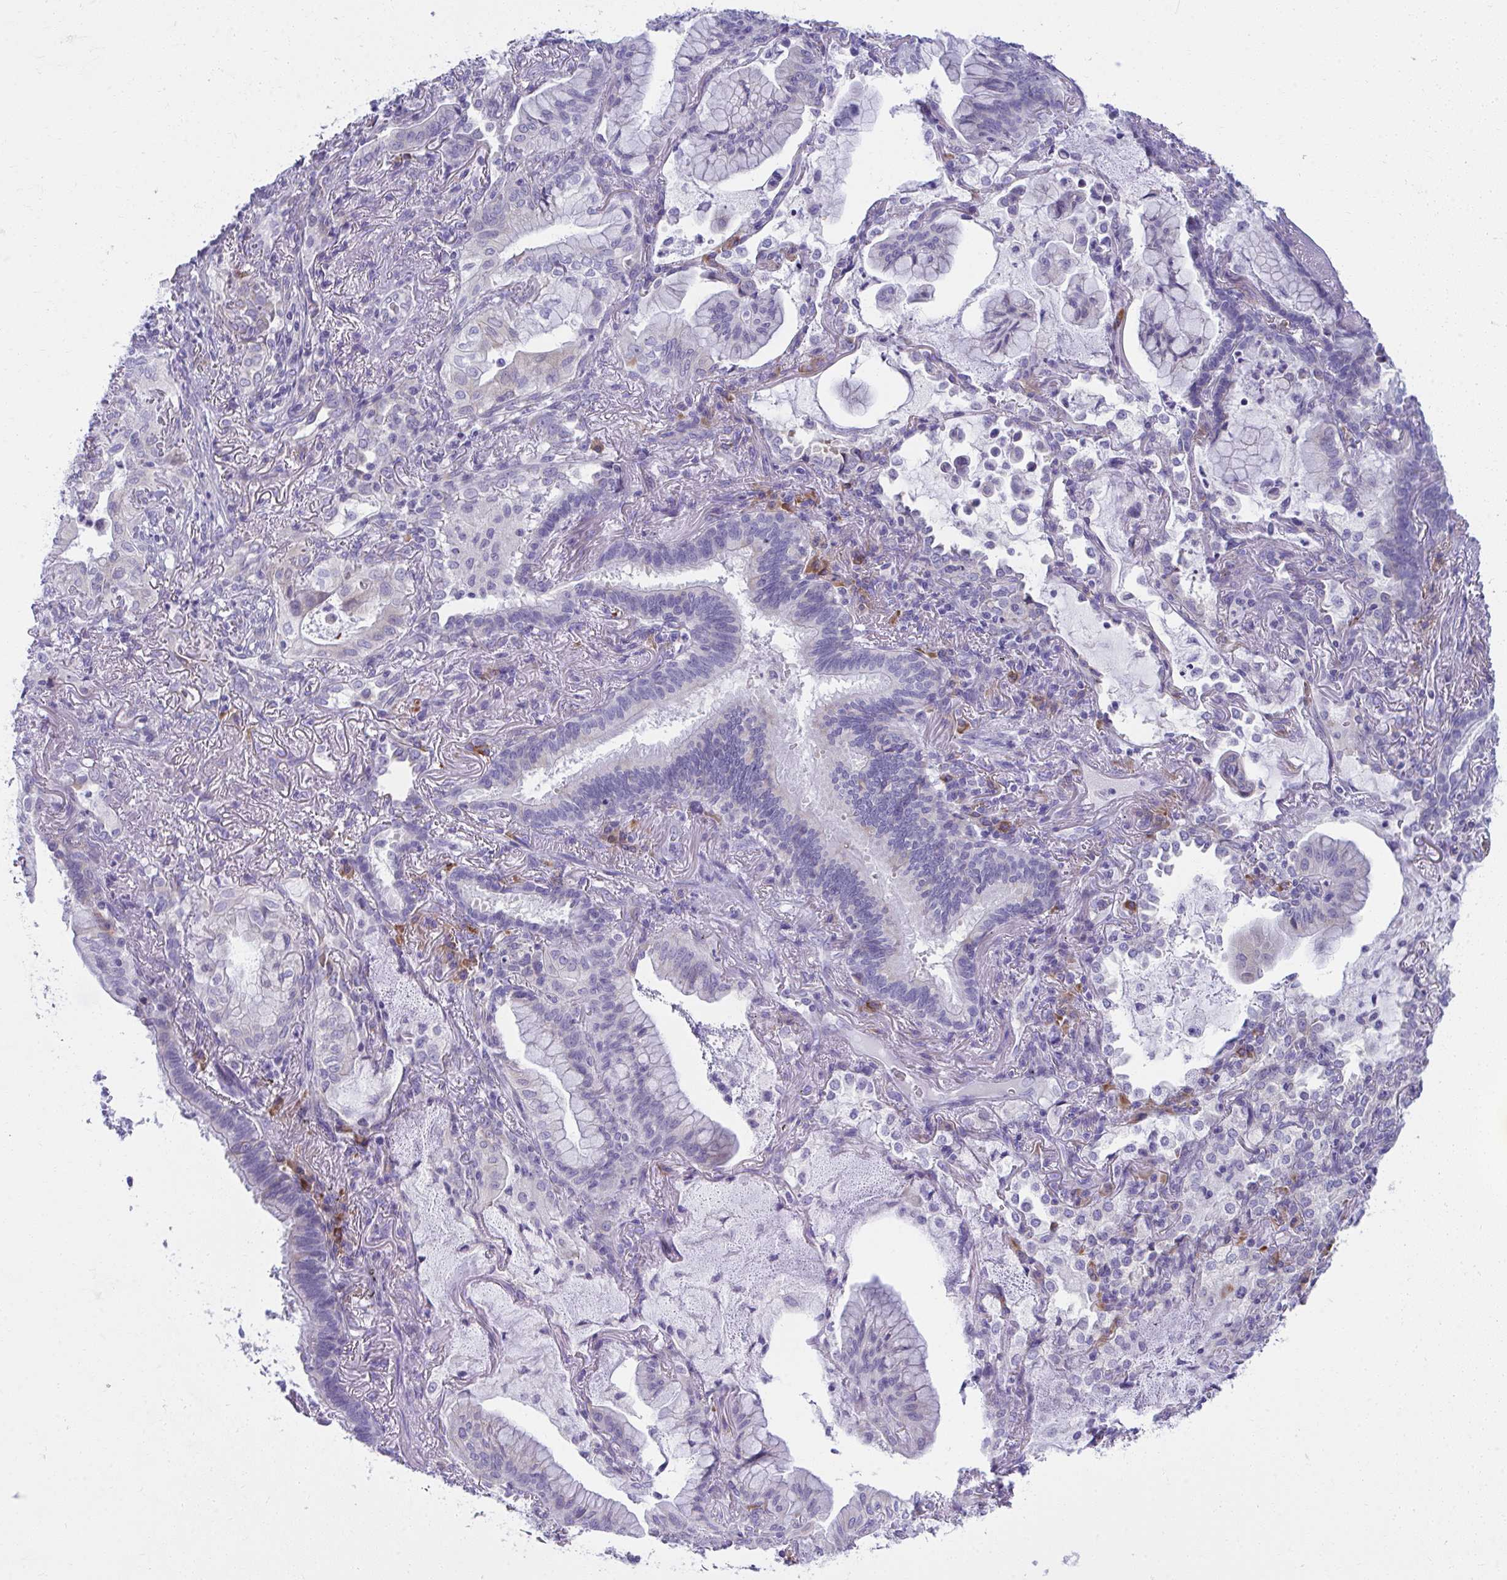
{"staining": {"intensity": "negative", "quantity": "none", "location": "none"}, "tissue": "lung cancer", "cell_type": "Tumor cells", "image_type": "cancer", "snomed": [{"axis": "morphology", "description": "Adenocarcinoma, NOS"}, {"axis": "topography", "description": "Lung"}], "caption": "High power microscopy micrograph of an immunohistochemistry (IHC) image of lung cancer (adenocarcinoma), revealing no significant staining in tumor cells. (DAB (3,3'-diaminobenzidine) immunohistochemistry visualized using brightfield microscopy, high magnification).", "gene": "FASLG", "patient": {"sex": "male", "age": 77}}